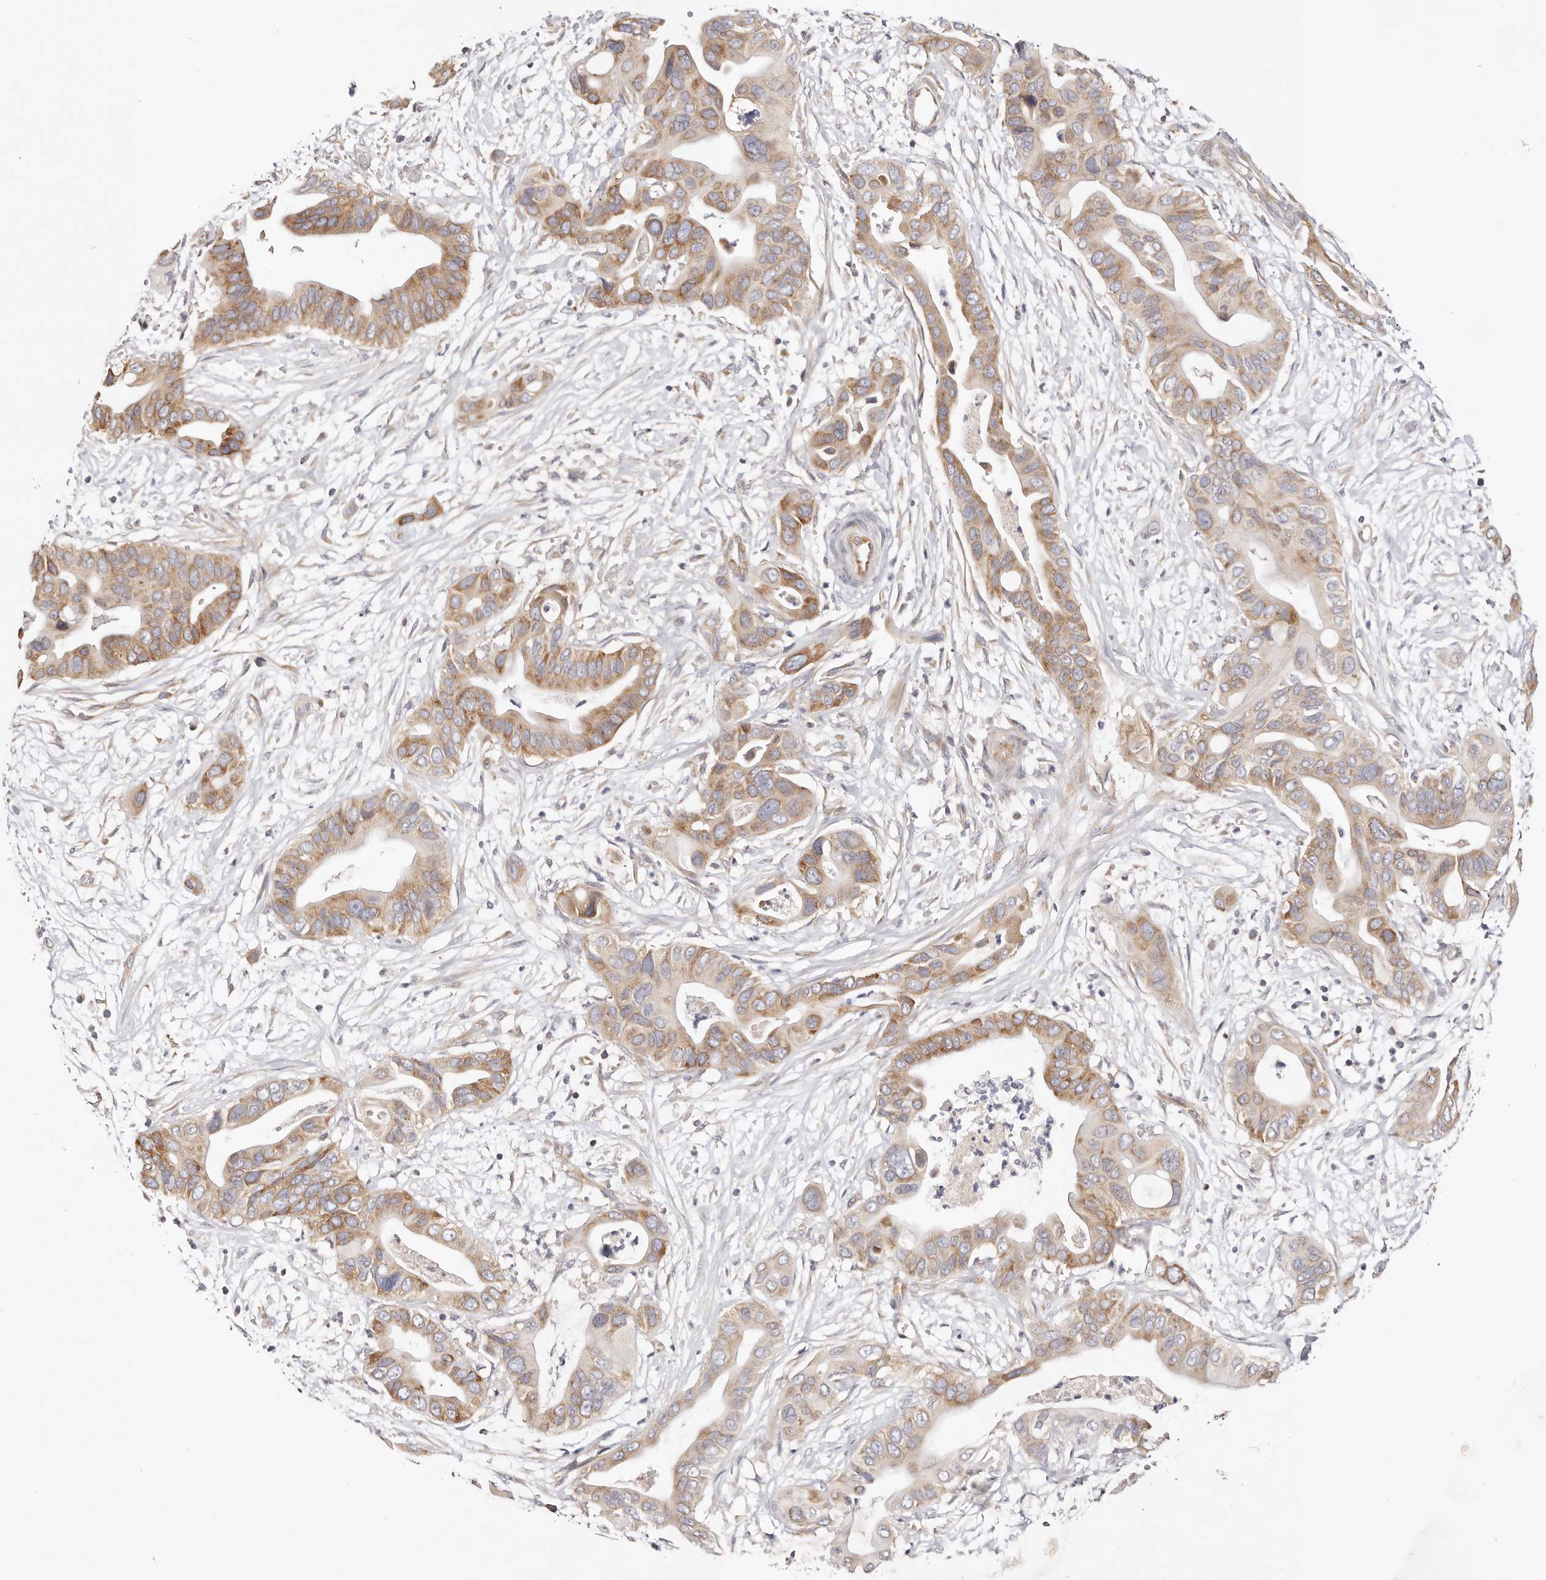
{"staining": {"intensity": "moderate", "quantity": ">75%", "location": "cytoplasmic/membranous"}, "tissue": "pancreatic cancer", "cell_type": "Tumor cells", "image_type": "cancer", "snomed": [{"axis": "morphology", "description": "Adenocarcinoma, NOS"}, {"axis": "topography", "description": "Pancreas"}], "caption": "IHC (DAB (3,3'-diaminobenzidine)) staining of pancreatic cancer demonstrates moderate cytoplasmic/membranous protein positivity in about >75% of tumor cells. The staining is performed using DAB brown chromogen to label protein expression. The nuclei are counter-stained blue using hematoxylin.", "gene": "GNA13", "patient": {"sex": "male", "age": 66}}